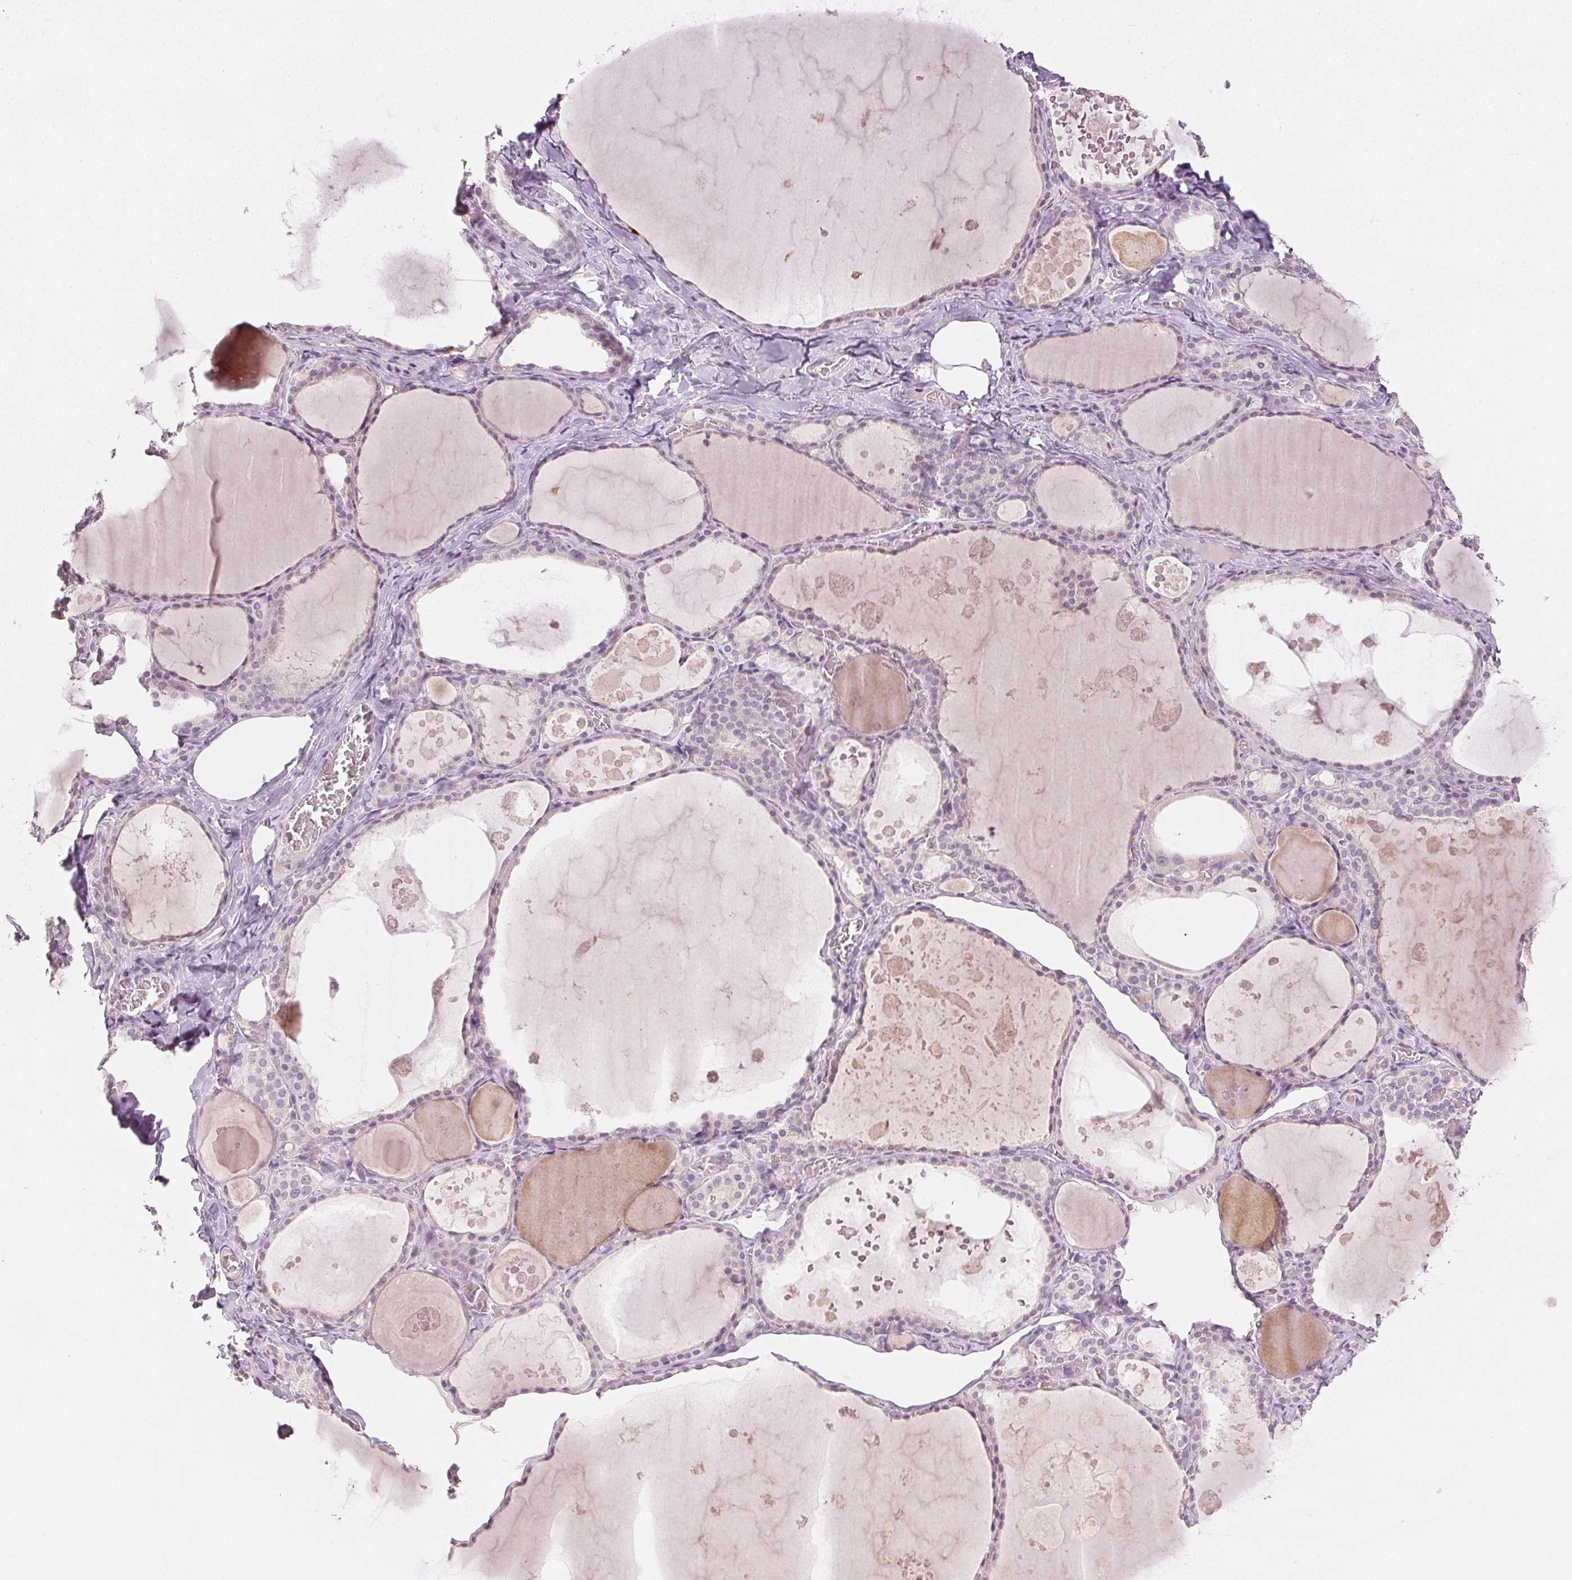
{"staining": {"intensity": "negative", "quantity": "none", "location": "none"}, "tissue": "thyroid gland", "cell_type": "Glandular cells", "image_type": "normal", "snomed": [{"axis": "morphology", "description": "Normal tissue, NOS"}, {"axis": "topography", "description": "Thyroid gland"}], "caption": "High magnification brightfield microscopy of normal thyroid gland stained with DAB (brown) and counterstained with hematoxylin (blue): glandular cells show no significant expression.", "gene": "ANLN", "patient": {"sex": "male", "age": 56}}